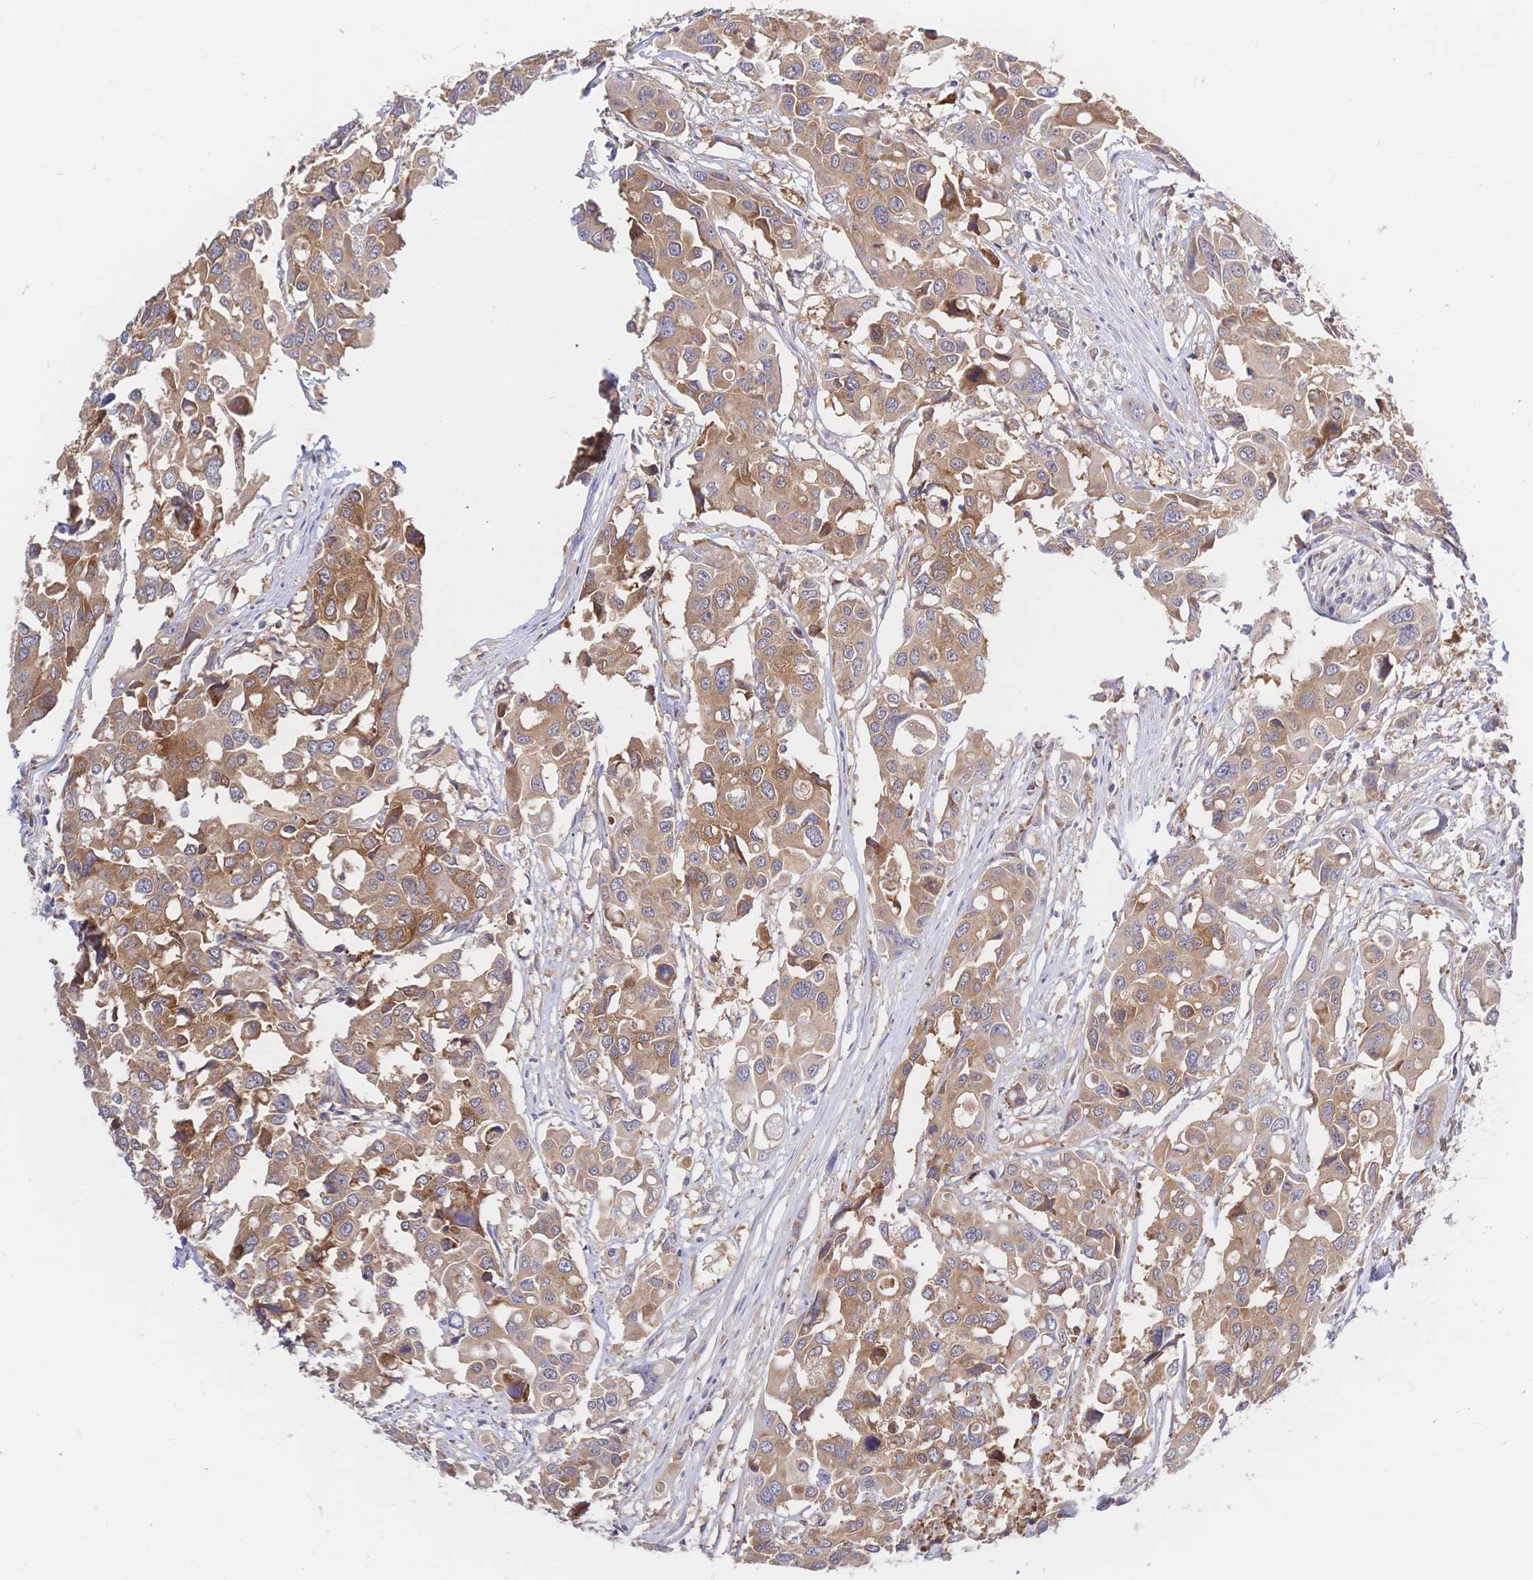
{"staining": {"intensity": "moderate", "quantity": ">75%", "location": "cytoplasmic/membranous"}, "tissue": "colorectal cancer", "cell_type": "Tumor cells", "image_type": "cancer", "snomed": [{"axis": "morphology", "description": "Adenocarcinoma, NOS"}, {"axis": "topography", "description": "Colon"}], "caption": "A medium amount of moderate cytoplasmic/membranous positivity is present in approximately >75% of tumor cells in colorectal adenocarcinoma tissue. The protein of interest is shown in brown color, while the nuclei are stained blue.", "gene": "LMO4", "patient": {"sex": "male", "age": 77}}